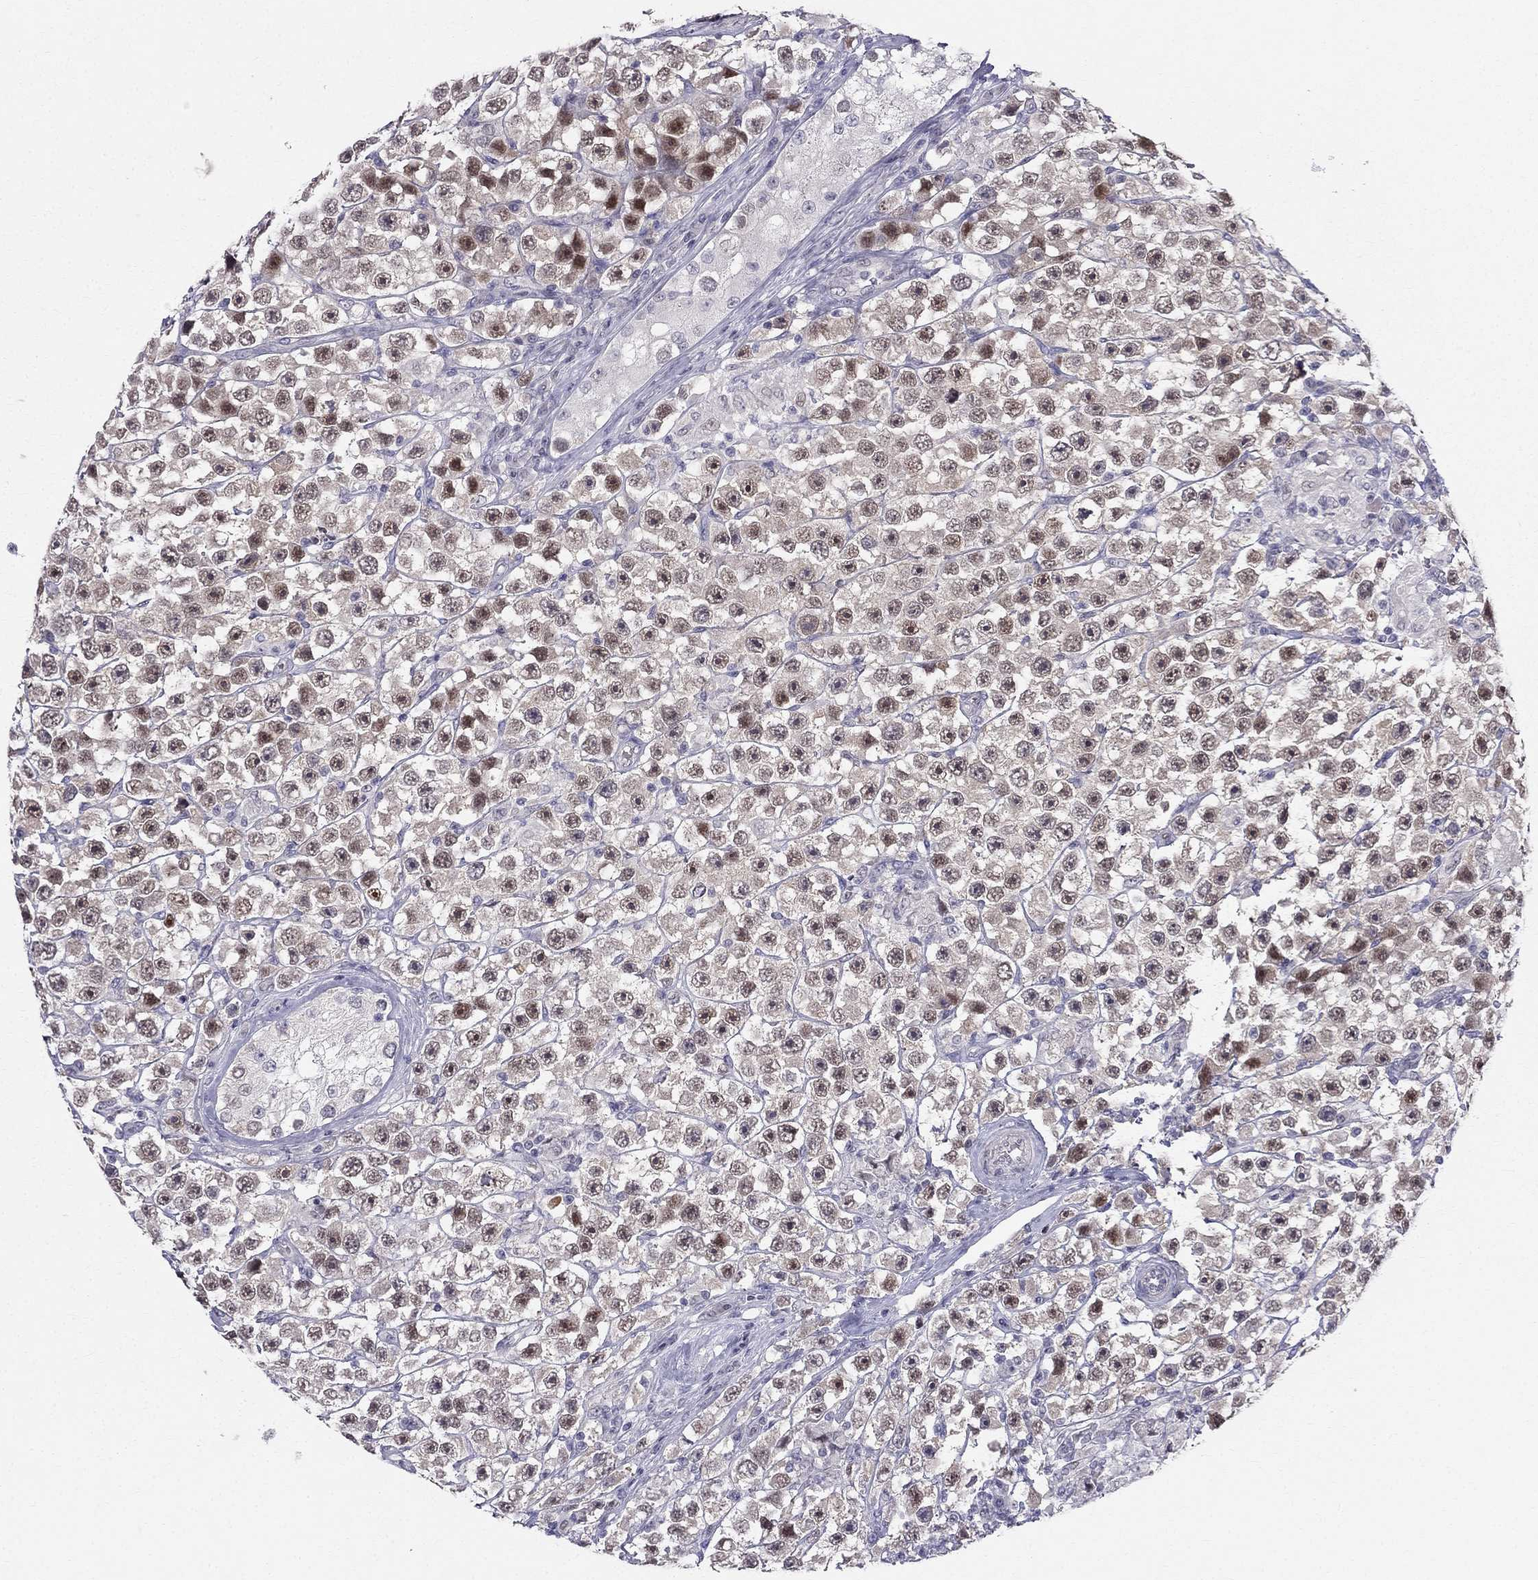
{"staining": {"intensity": "weak", "quantity": "25%-75%", "location": "nuclear"}, "tissue": "testis cancer", "cell_type": "Tumor cells", "image_type": "cancer", "snomed": [{"axis": "morphology", "description": "Seminoma, NOS"}, {"axis": "topography", "description": "Testis"}], "caption": "High-magnification brightfield microscopy of testis seminoma stained with DAB (brown) and counterstained with hematoxylin (blue). tumor cells exhibit weak nuclear positivity is appreciated in about25%-75% of cells.", "gene": "BAG5", "patient": {"sex": "male", "age": 45}}